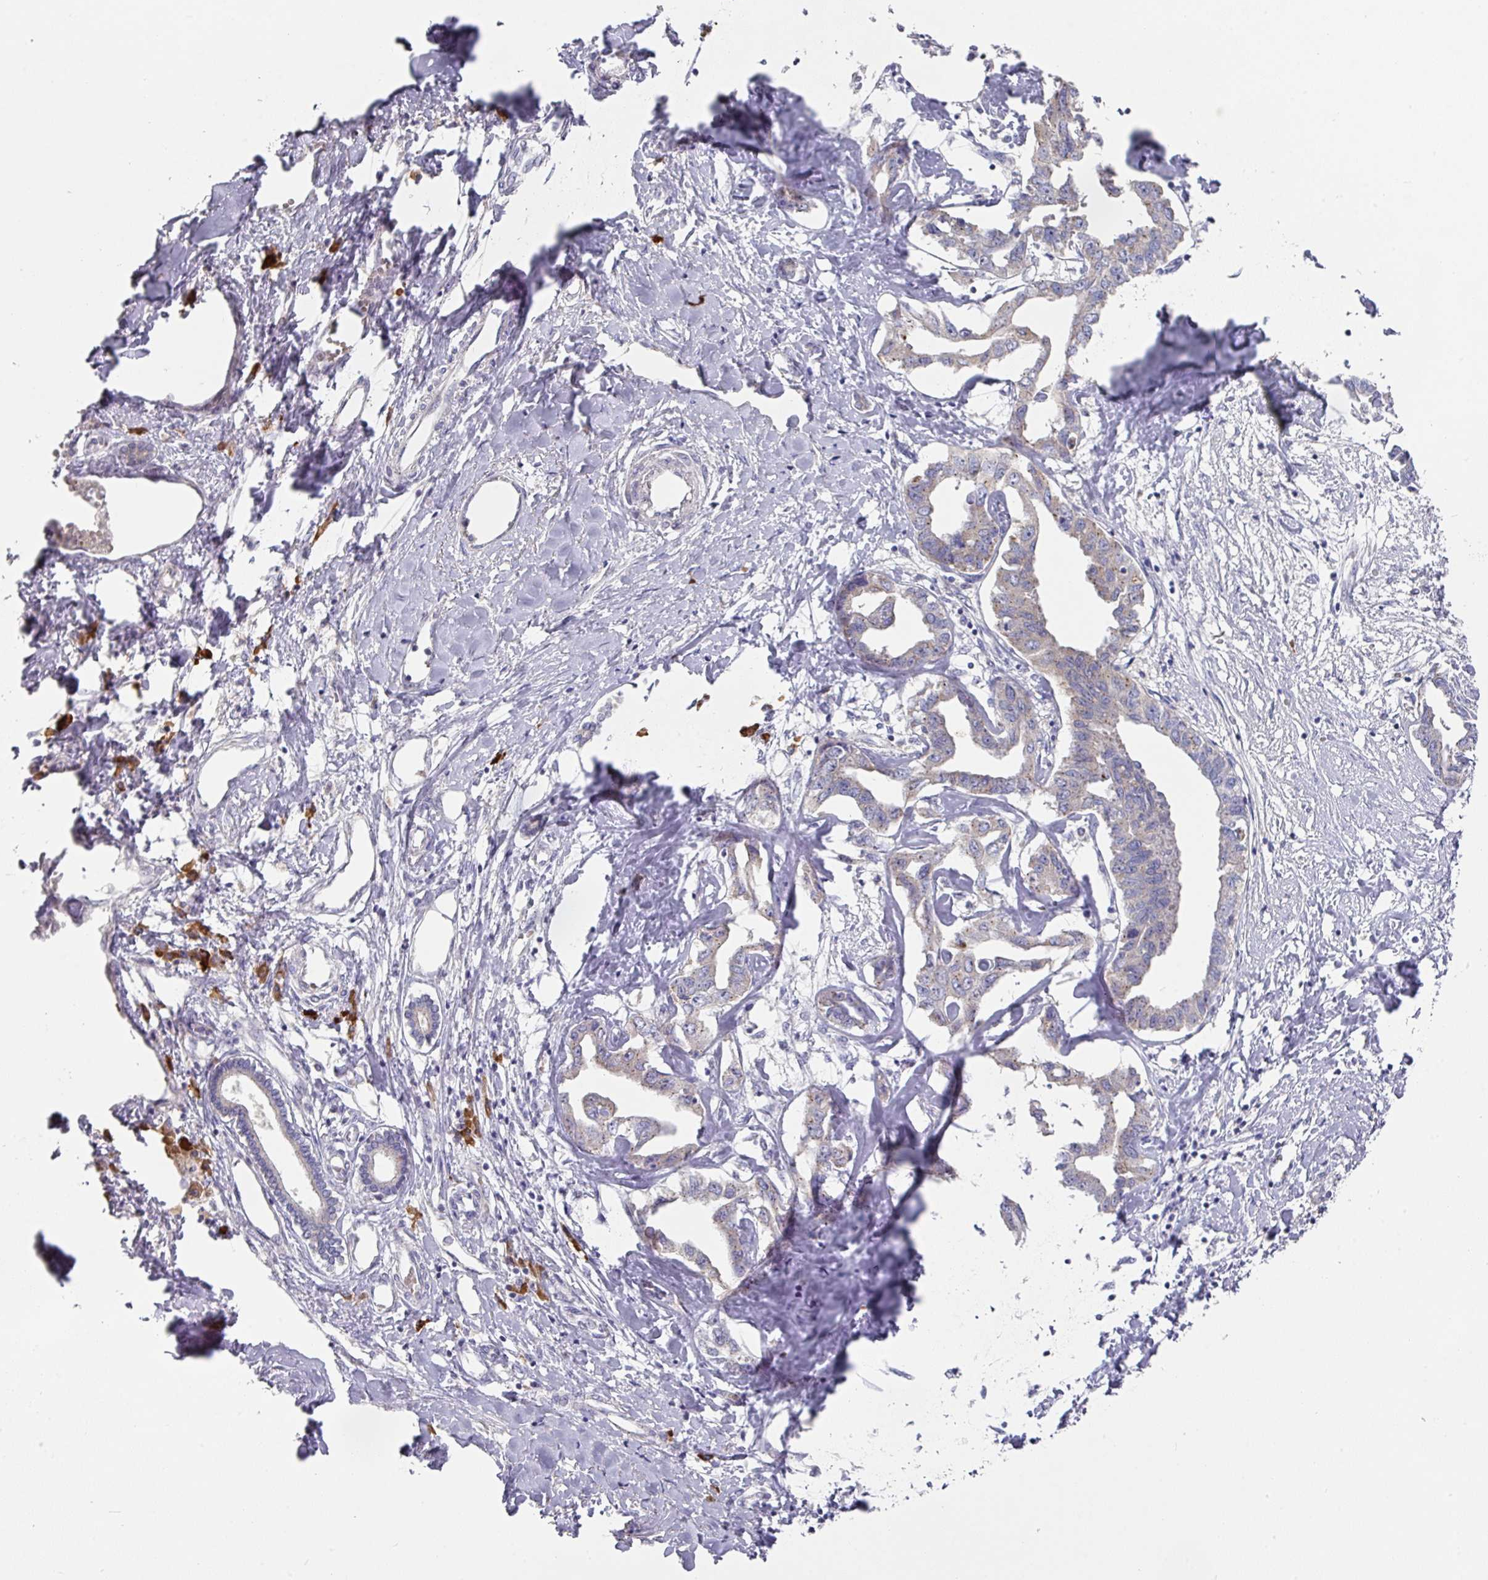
{"staining": {"intensity": "weak", "quantity": "25%-75%", "location": "cytoplasmic/membranous"}, "tissue": "liver cancer", "cell_type": "Tumor cells", "image_type": "cancer", "snomed": [{"axis": "morphology", "description": "Cholangiocarcinoma"}, {"axis": "topography", "description": "Liver"}], "caption": "Human liver cancer (cholangiocarcinoma) stained with a protein marker displays weak staining in tumor cells.", "gene": "IL4R", "patient": {"sex": "male", "age": 59}}